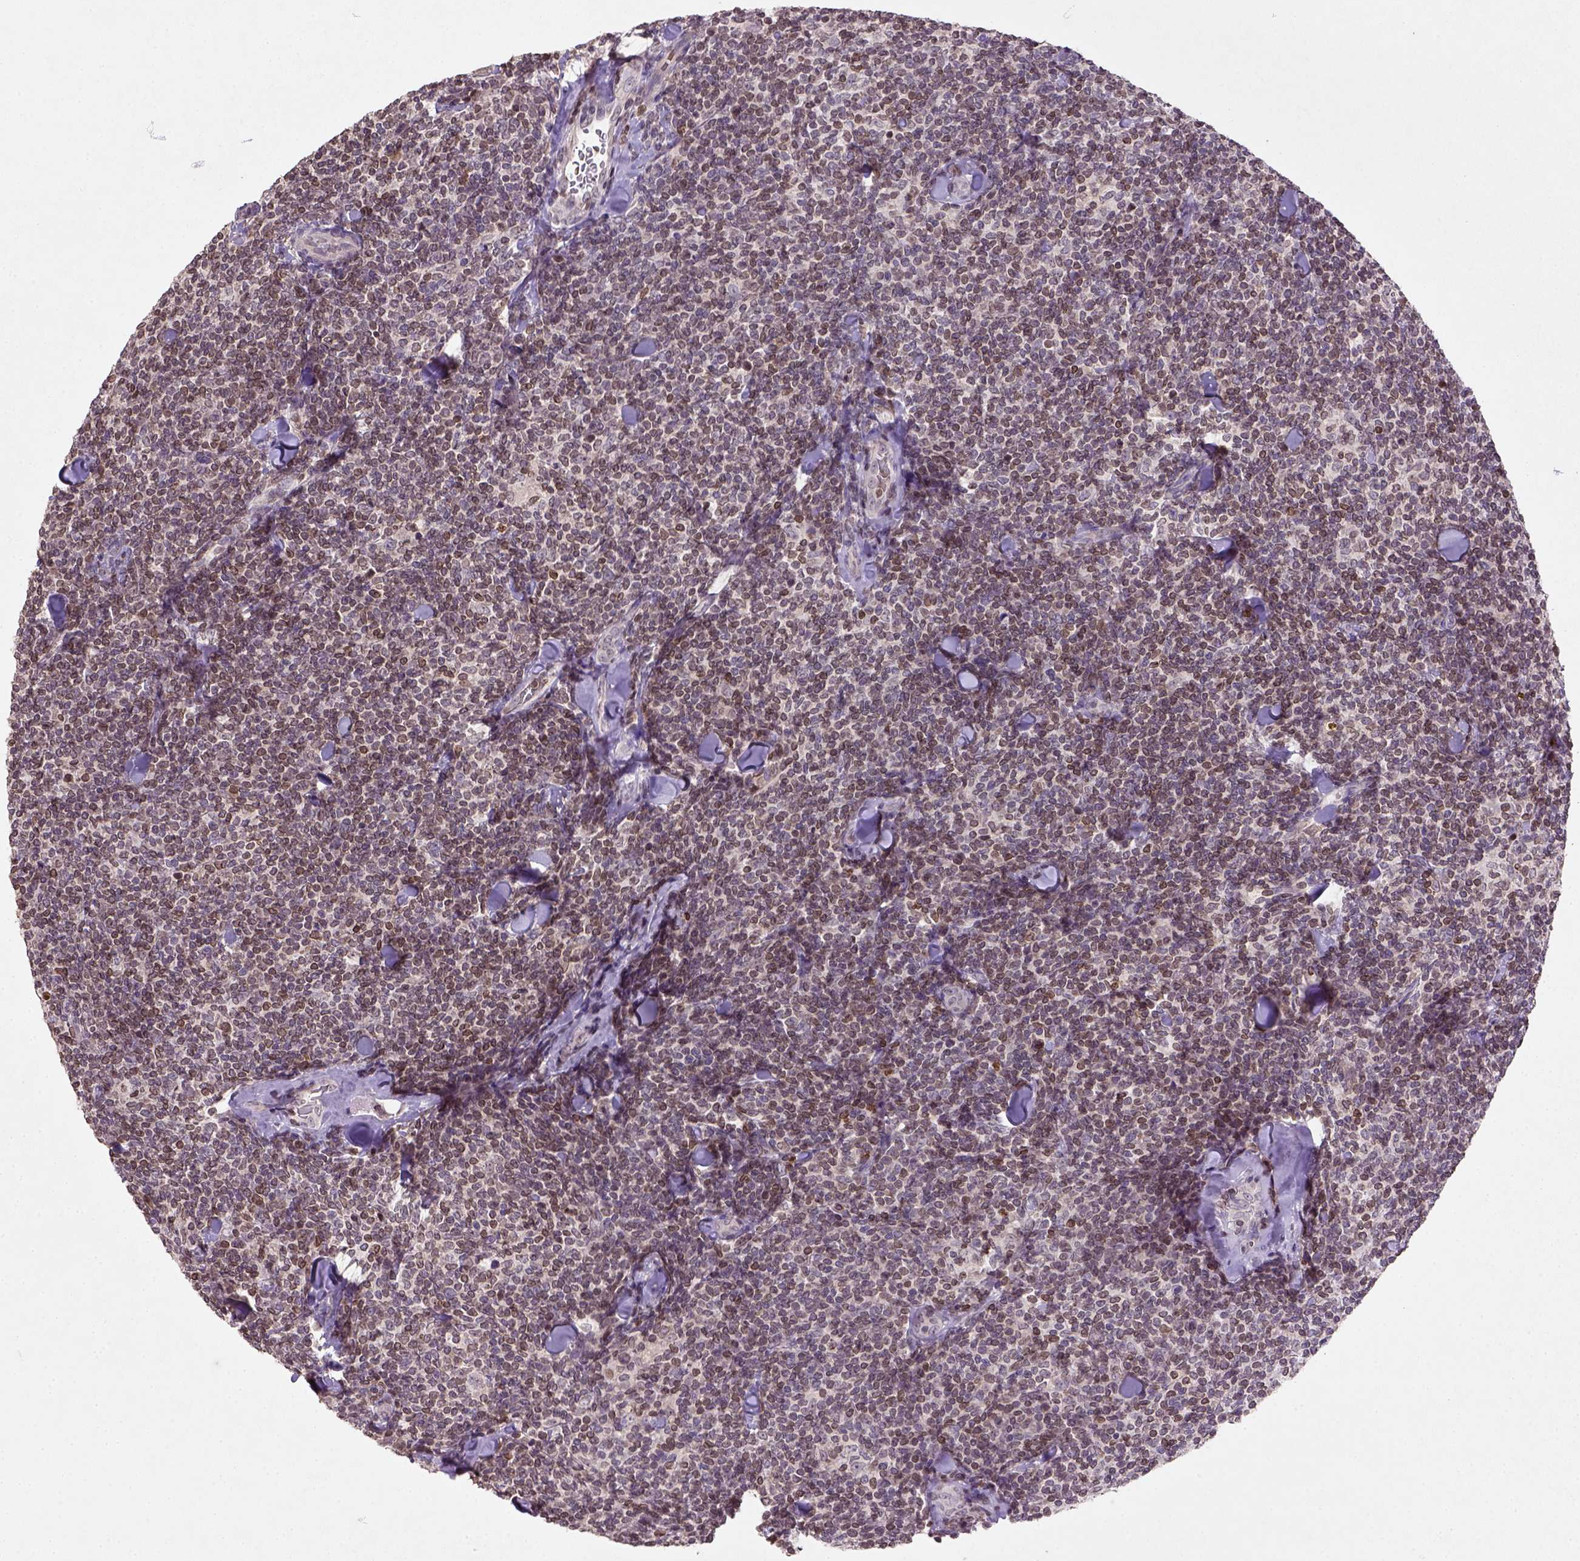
{"staining": {"intensity": "moderate", "quantity": ">75%", "location": "nuclear"}, "tissue": "lymphoma", "cell_type": "Tumor cells", "image_type": "cancer", "snomed": [{"axis": "morphology", "description": "Malignant lymphoma, non-Hodgkin's type, Low grade"}, {"axis": "topography", "description": "Lymph node"}], "caption": "Immunohistochemistry (DAB) staining of human malignant lymphoma, non-Hodgkin's type (low-grade) demonstrates moderate nuclear protein expression in about >75% of tumor cells. Immunohistochemistry (ihc) stains the protein in brown and the nuclei are stained blue.", "gene": "NUDT3", "patient": {"sex": "female", "age": 56}}